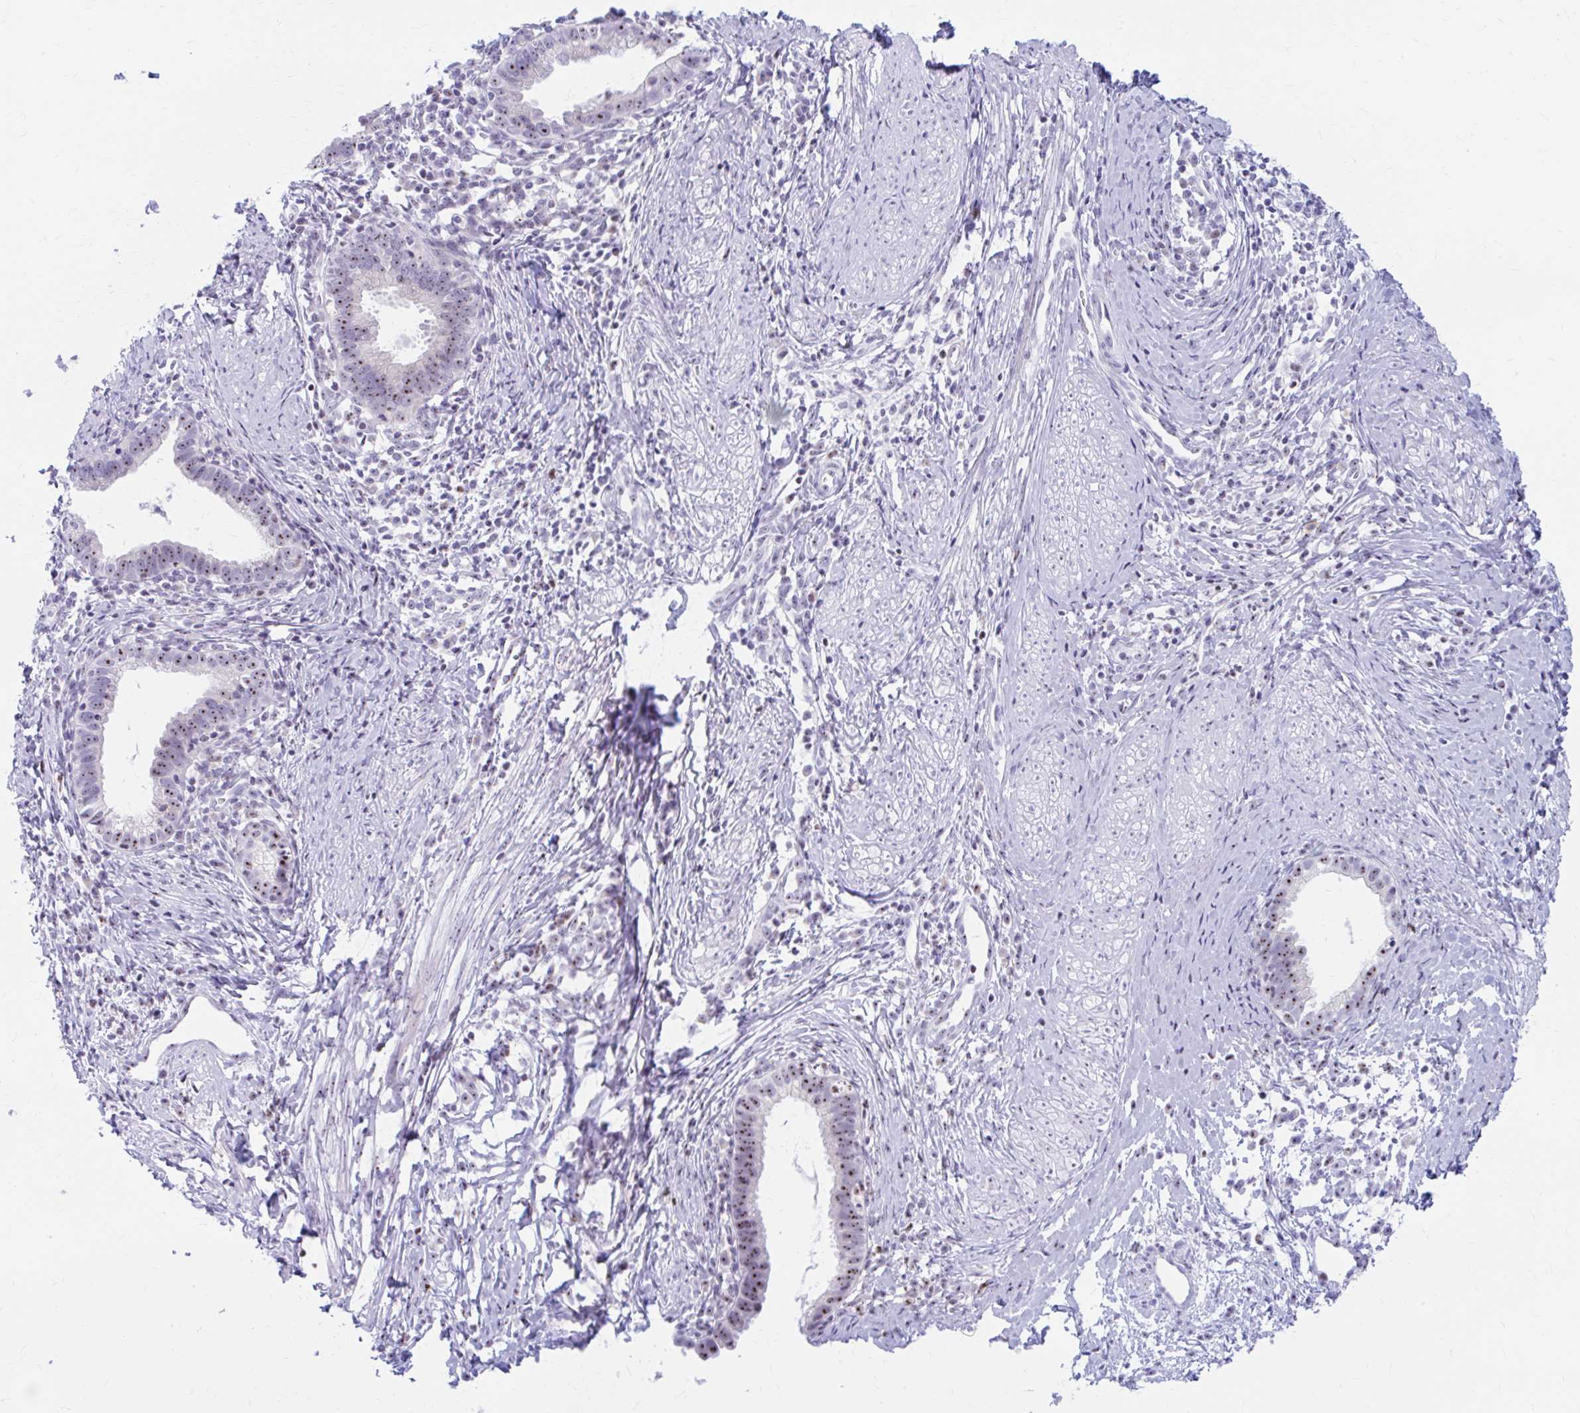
{"staining": {"intensity": "moderate", "quantity": ">75%", "location": "nuclear"}, "tissue": "cervical cancer", "cell_type": "Tumor cells", "image_type": "cancer", "snomed": [{"axis": "morphology", "description": "Adenocarcinoma, NOS"}, {"axis": "topography", "description": "Cervix"}], "caption": "High-magnification brightfield microscopy of cervical adenocarcinoma stained with DAB (brown) and counterstained with hematoxylin (blue). tumor cells exhibit moderate nuclear positivity is appreciated in about>75% of cells.", "gene": "FTSJ3", "patient": {"sex": "female", "age": 36}}